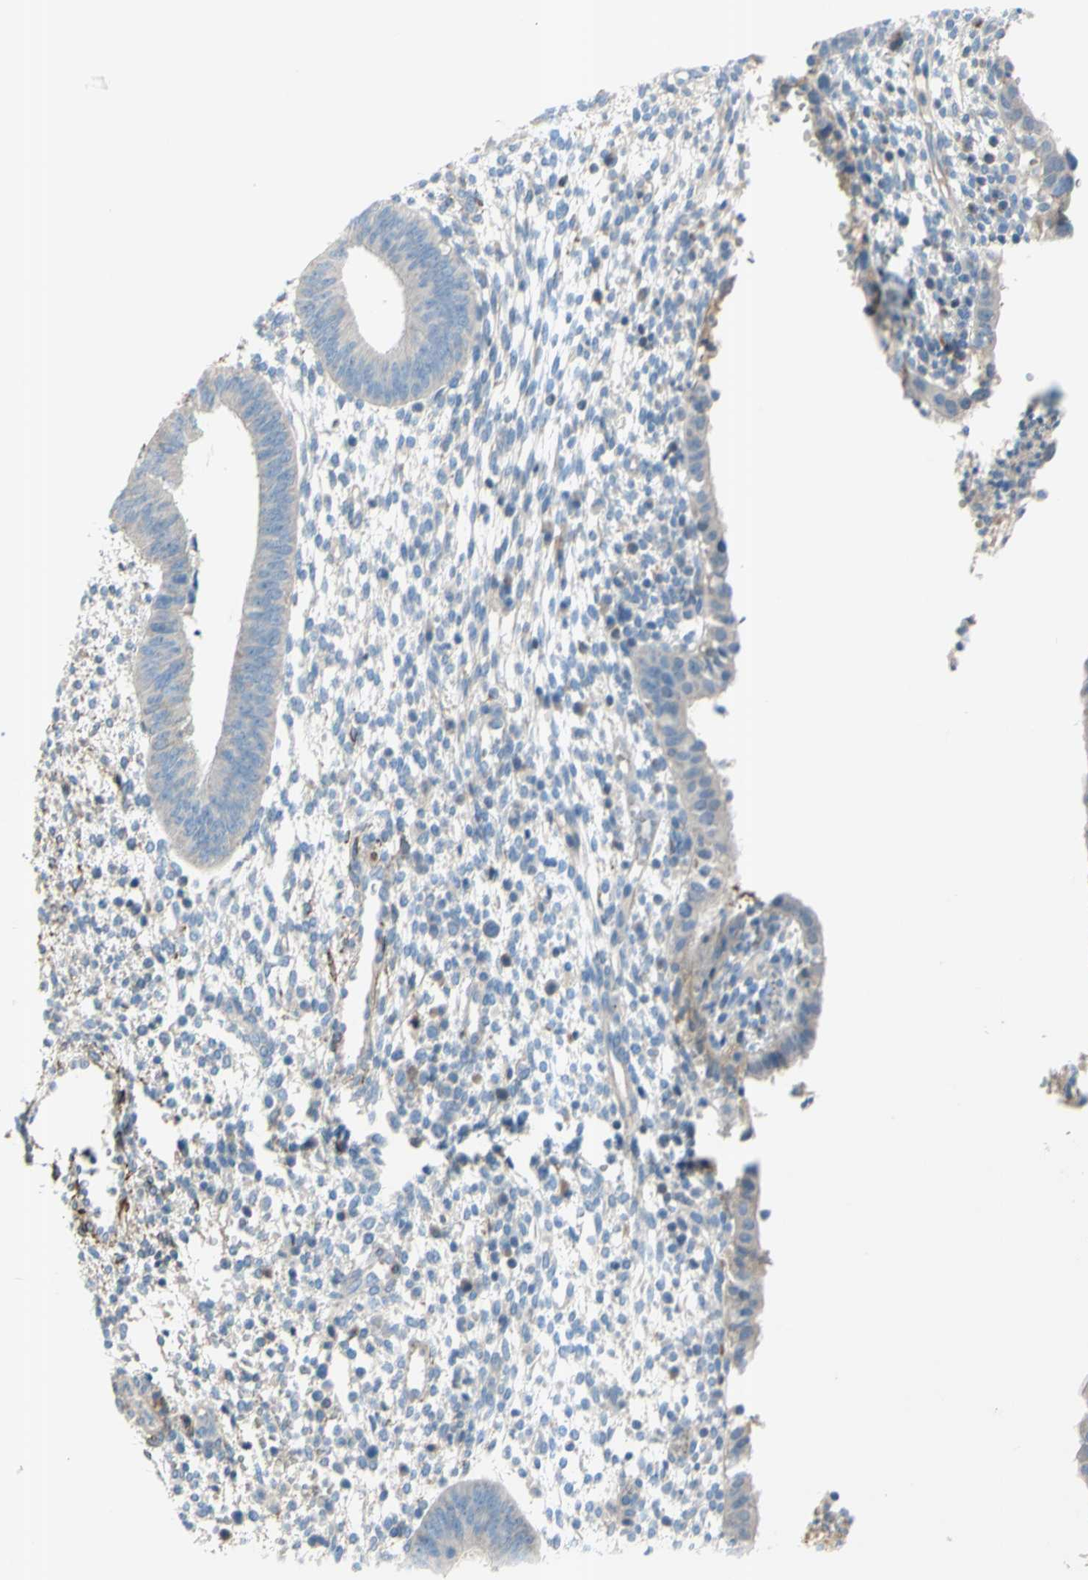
{"staining": {"intensity": "moderate", "quantity": "25%-75%", "location": "cytoplasmic/membranous"}, "tissue": "endometrium", "cell_type": "Cells in endometrial stroma", "image_type": "normal", "snomed": [{"axis": "morphology", "description": "Normal tissue, NOS"}, {"axis": "topography", "description": "Endometrium"}], "caption": "Immunohistochemical staining of unremarkable endometrium demonstrates 25%-75% levels of moderate cytoplasmic/membranous protein staining in about 25%-75% of cells in endometrial stroma.", "gene": "PRRG2", "patient": {"sex": "female", "age": 35}}